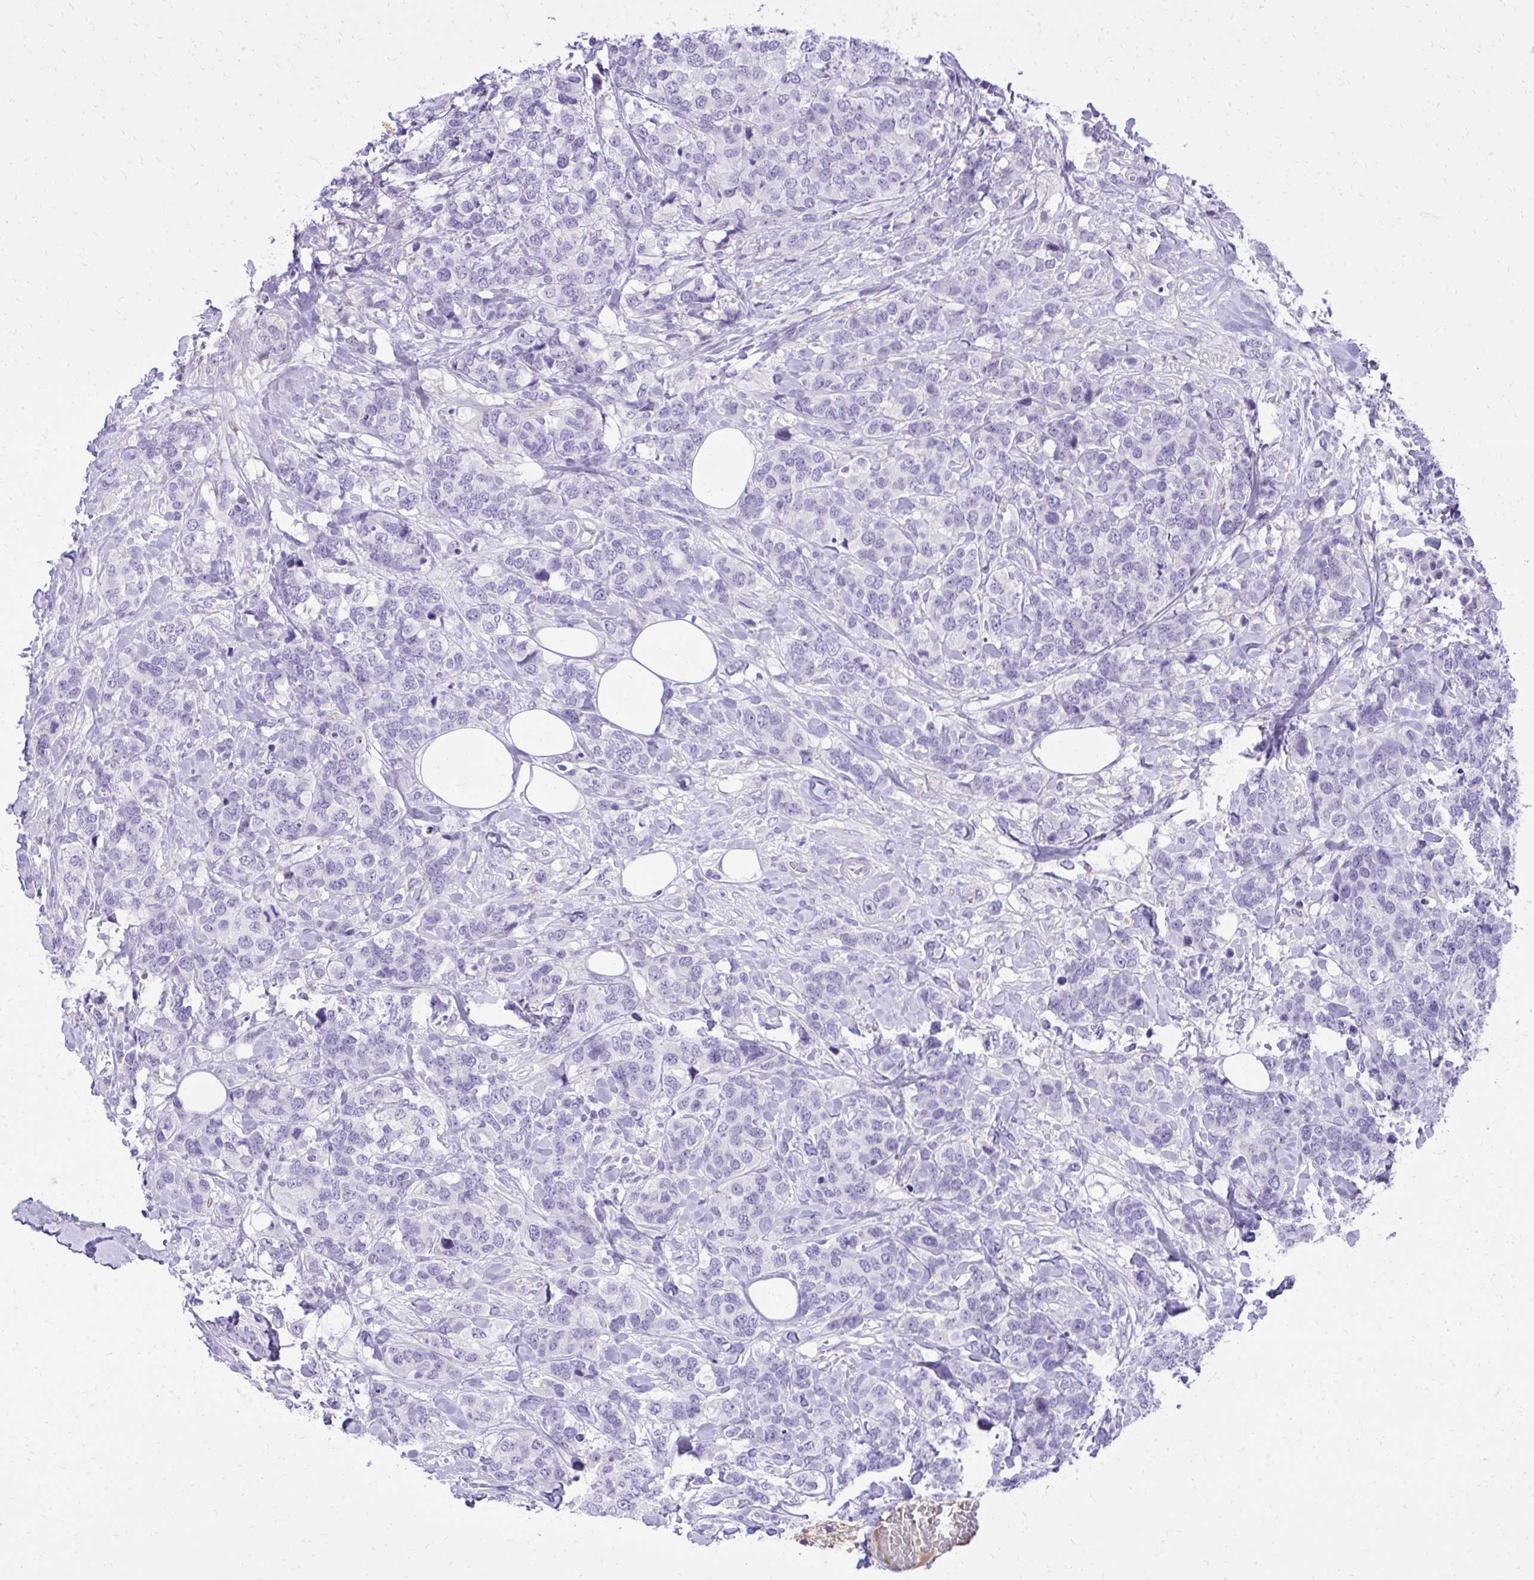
{"staining": {"intensity": "negative", "quantity": "none", "location": "none"}, "tissue": "breast cancer", "cell_type": "Tumor cells", "image_type": "cancer", "snomed": [{"axis": "morphology", "description": "Lobular carcinoma"}, {"axis": "topography", "description": "Breast"}], "caption": "IHC of lobular carcinoma (breast) shows no expression in tumor cells. (DAB immunohistochemistry (IHC) visualized using brightfield microscopy, high magnification).", "gene": "PITPNM3", "patient": {"sex": "female", "age": 59}}